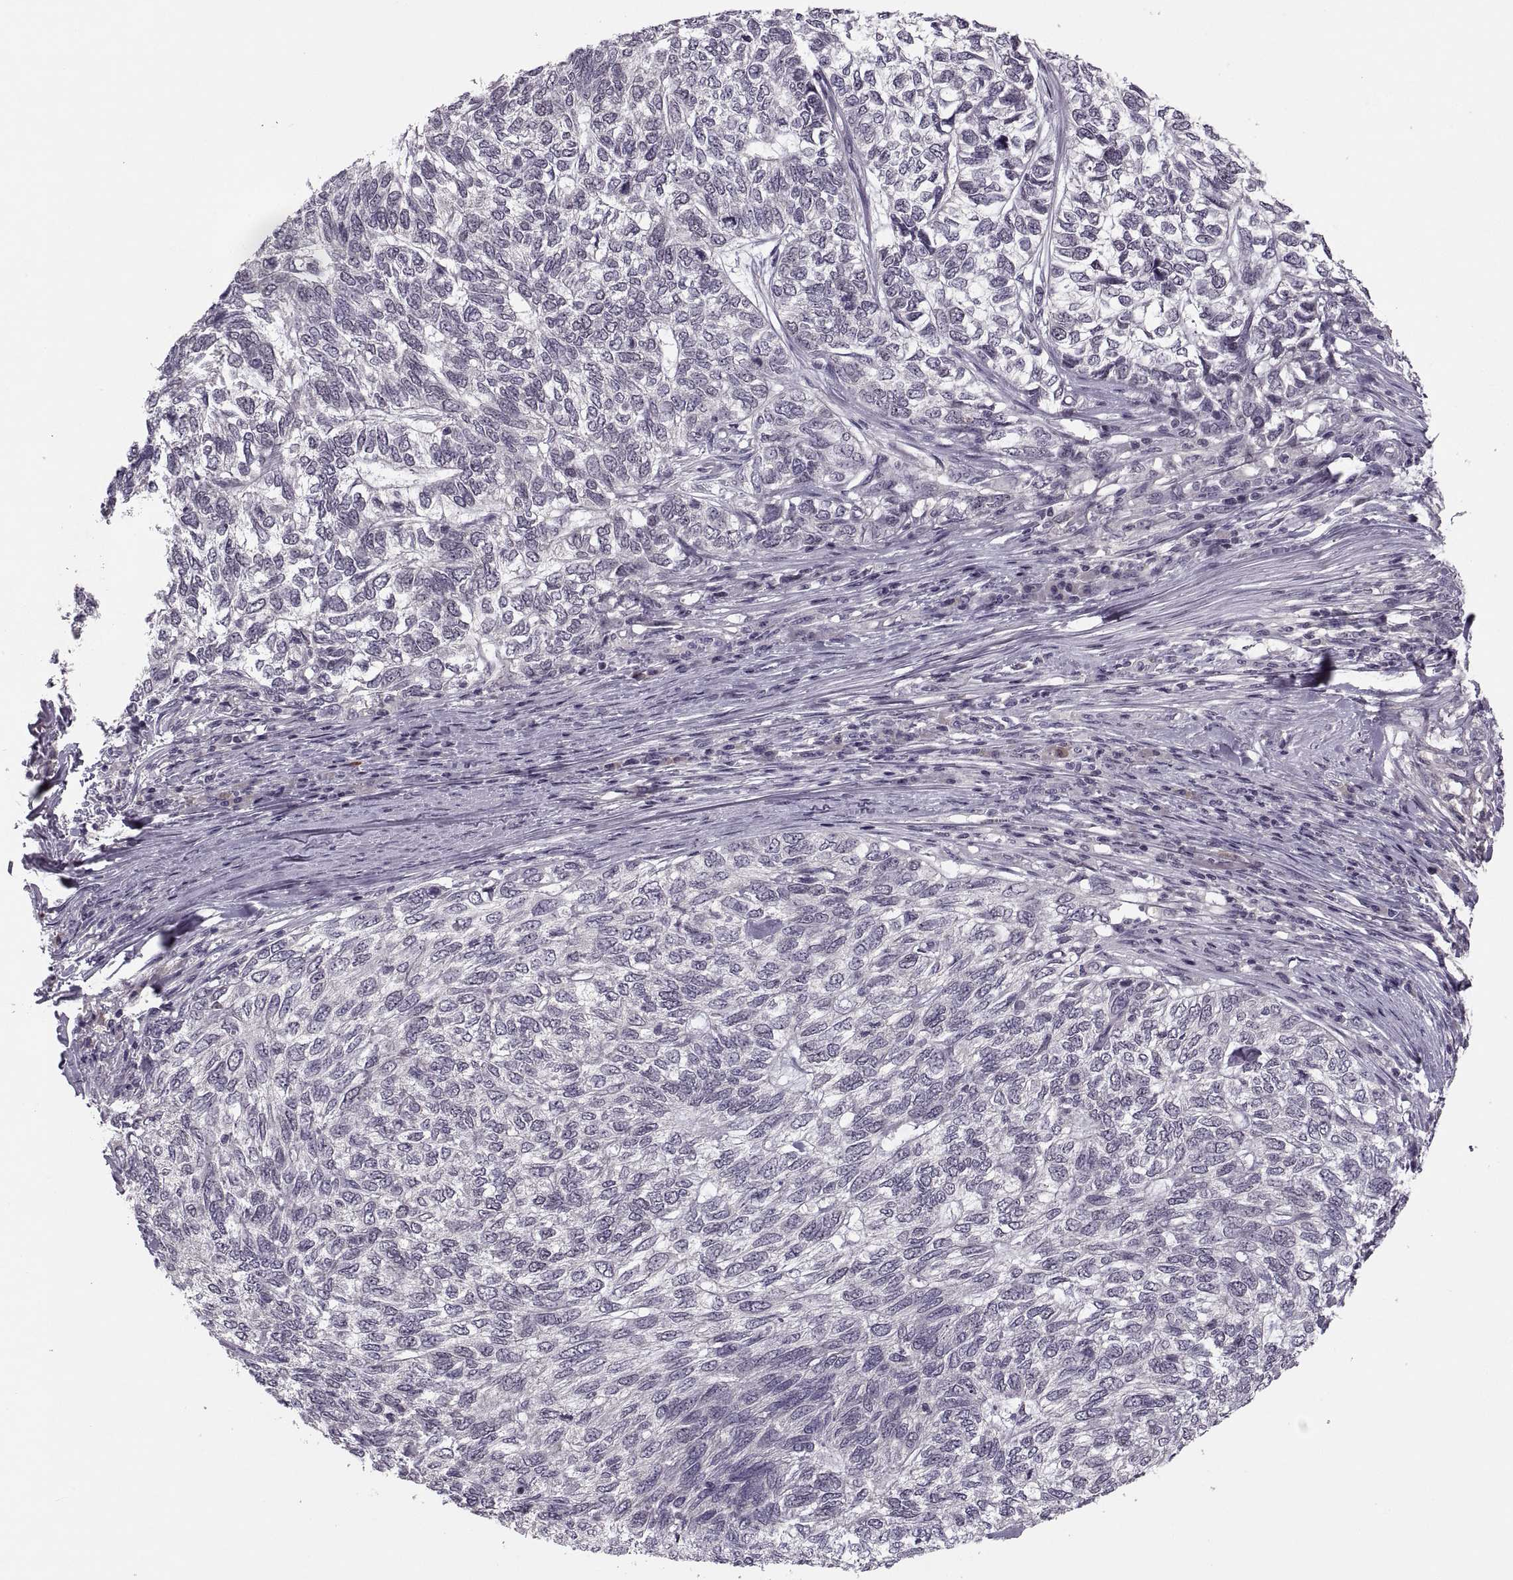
{"staining": {"intensity": "negative", "quantity": "none", "location": "none"}, "tissue": "skin cancer", "cell_type": "Tumor cells", "image_type": "cancer", "snomed": [{"axis": "morphology", "description": "Basal cell carcinoma"}, {"axis": "topography", "description": "Skin"}], "caption": "Skin cancer stained for a protein using immunohistochemistry demonstrates no expression tumor cells.", "gene": "CACNA1F", "patient": {"sex": "female", "age": 65}}